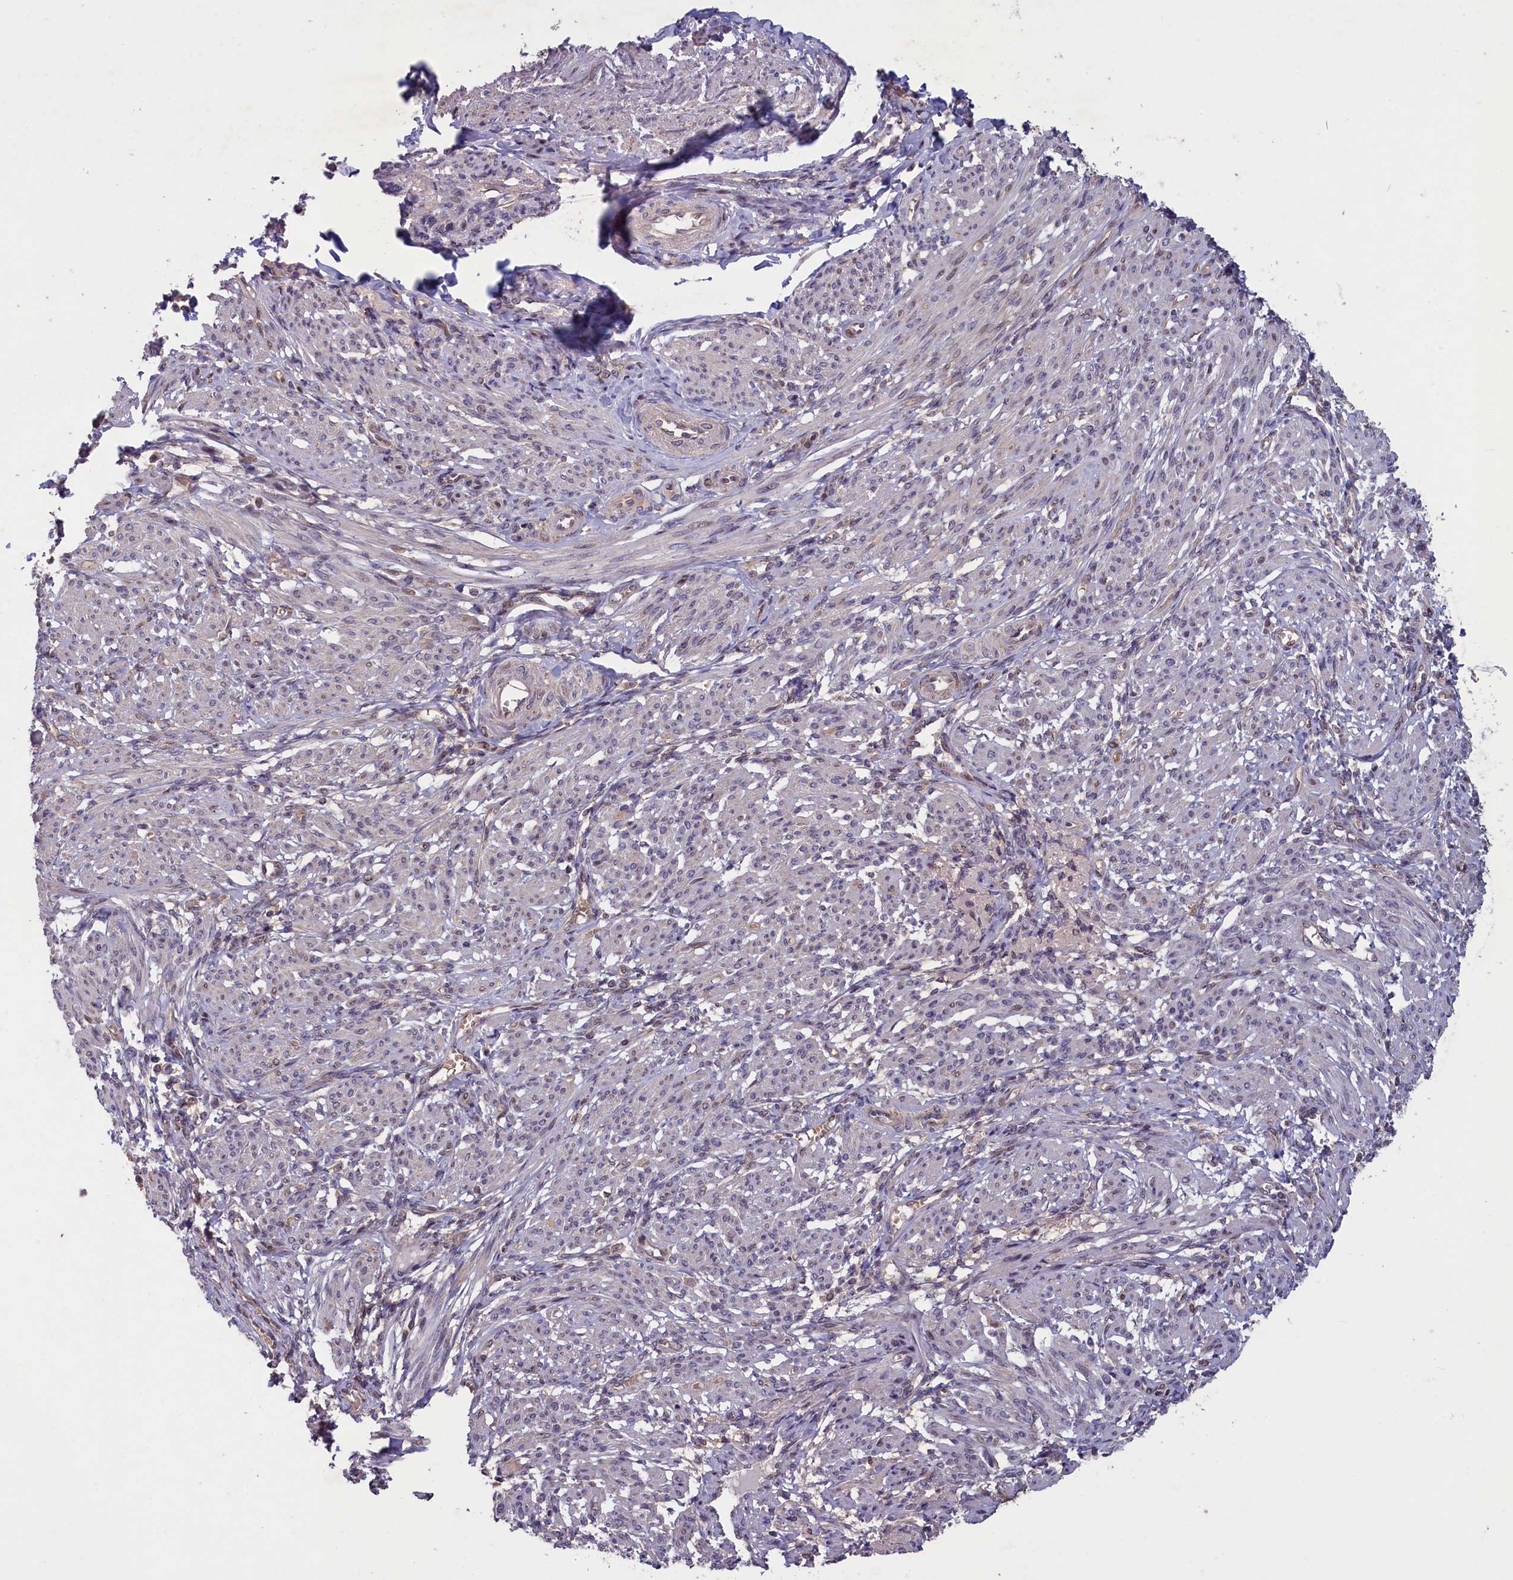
{"staining": {"intensity": "weak", "quantity": "<25%", "location": "nuclear"}, "tissue": "smooth muscle", "cell_type": "Smooth muscle cells", "image_type": "normal", "snomed": [{"axis": "morphology", "description": "Normal tissue, NOS"}, {"axis": "topography", "description": "Smooth muscle"}], "caption": "Immunohistochemistry of normal human smooth muscle demonstrates no staining in smooth muscle cells. (Immunohistochemistry (ihc), brightfield microscopy, high magnification).", "gene": "NUBP1", "patient": {"sex": "female", "age": 39}}